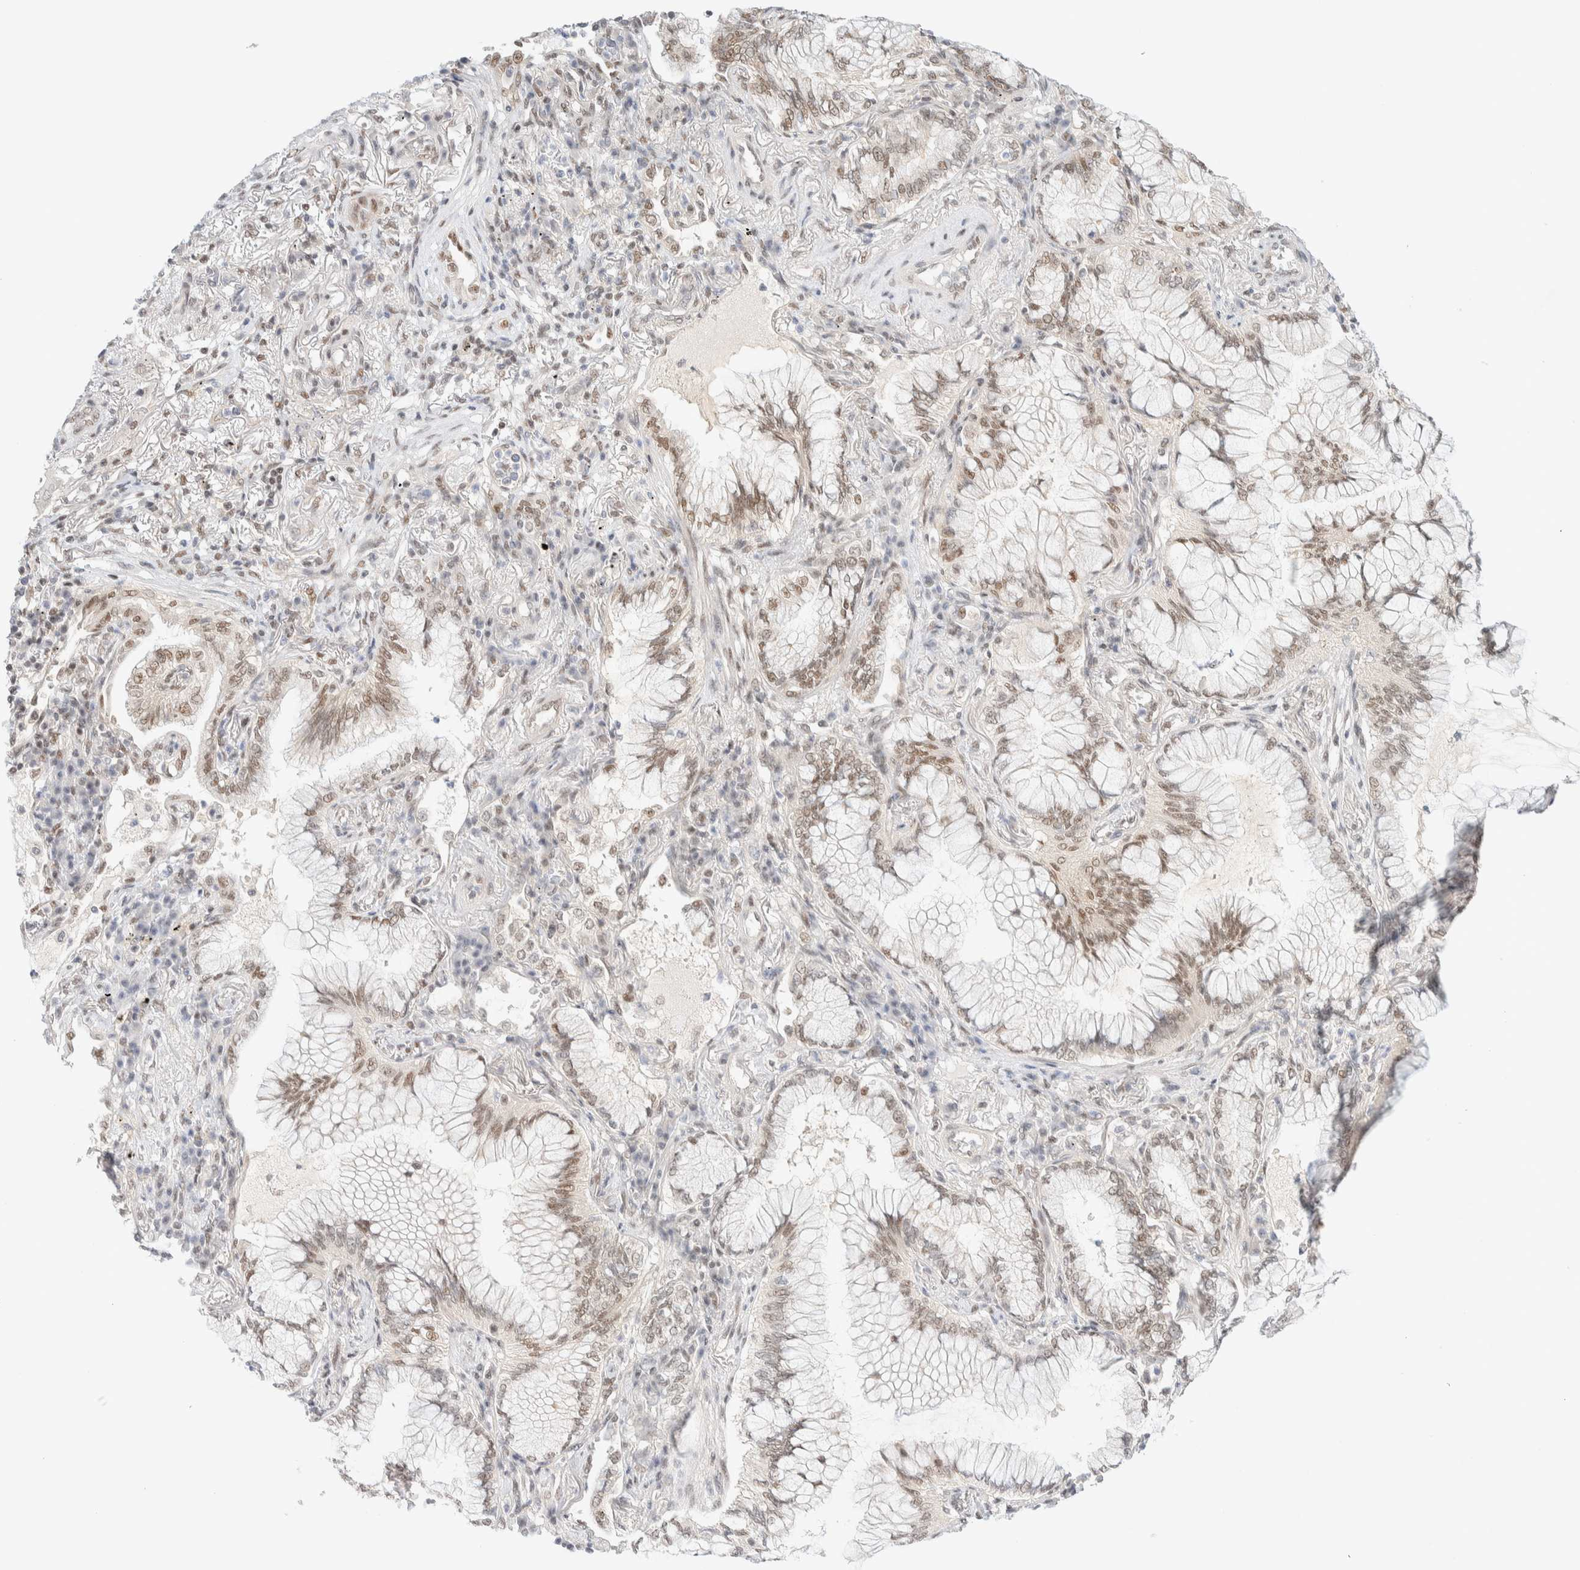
{"staining": {"intensity": "moderate", "quantity": "<25%", "location": "nuclear"}, "tissue": "lung cancer", "cell_type": "Tumor cells", "image_type": "cancer", "snomed": [{"axis": "morphology", "description": "Adenocarcinoma, NOS"}, {"axis": "topography", "description": "Lung"}], "caption": "Human adenocarcinoma (lung) stained for a protein (brown) reveals moderate nuclear positive expression in approximately <25% of tumor cells.", "gene": "PYGO2", "patient": {"sex": "female", "age": 70}}